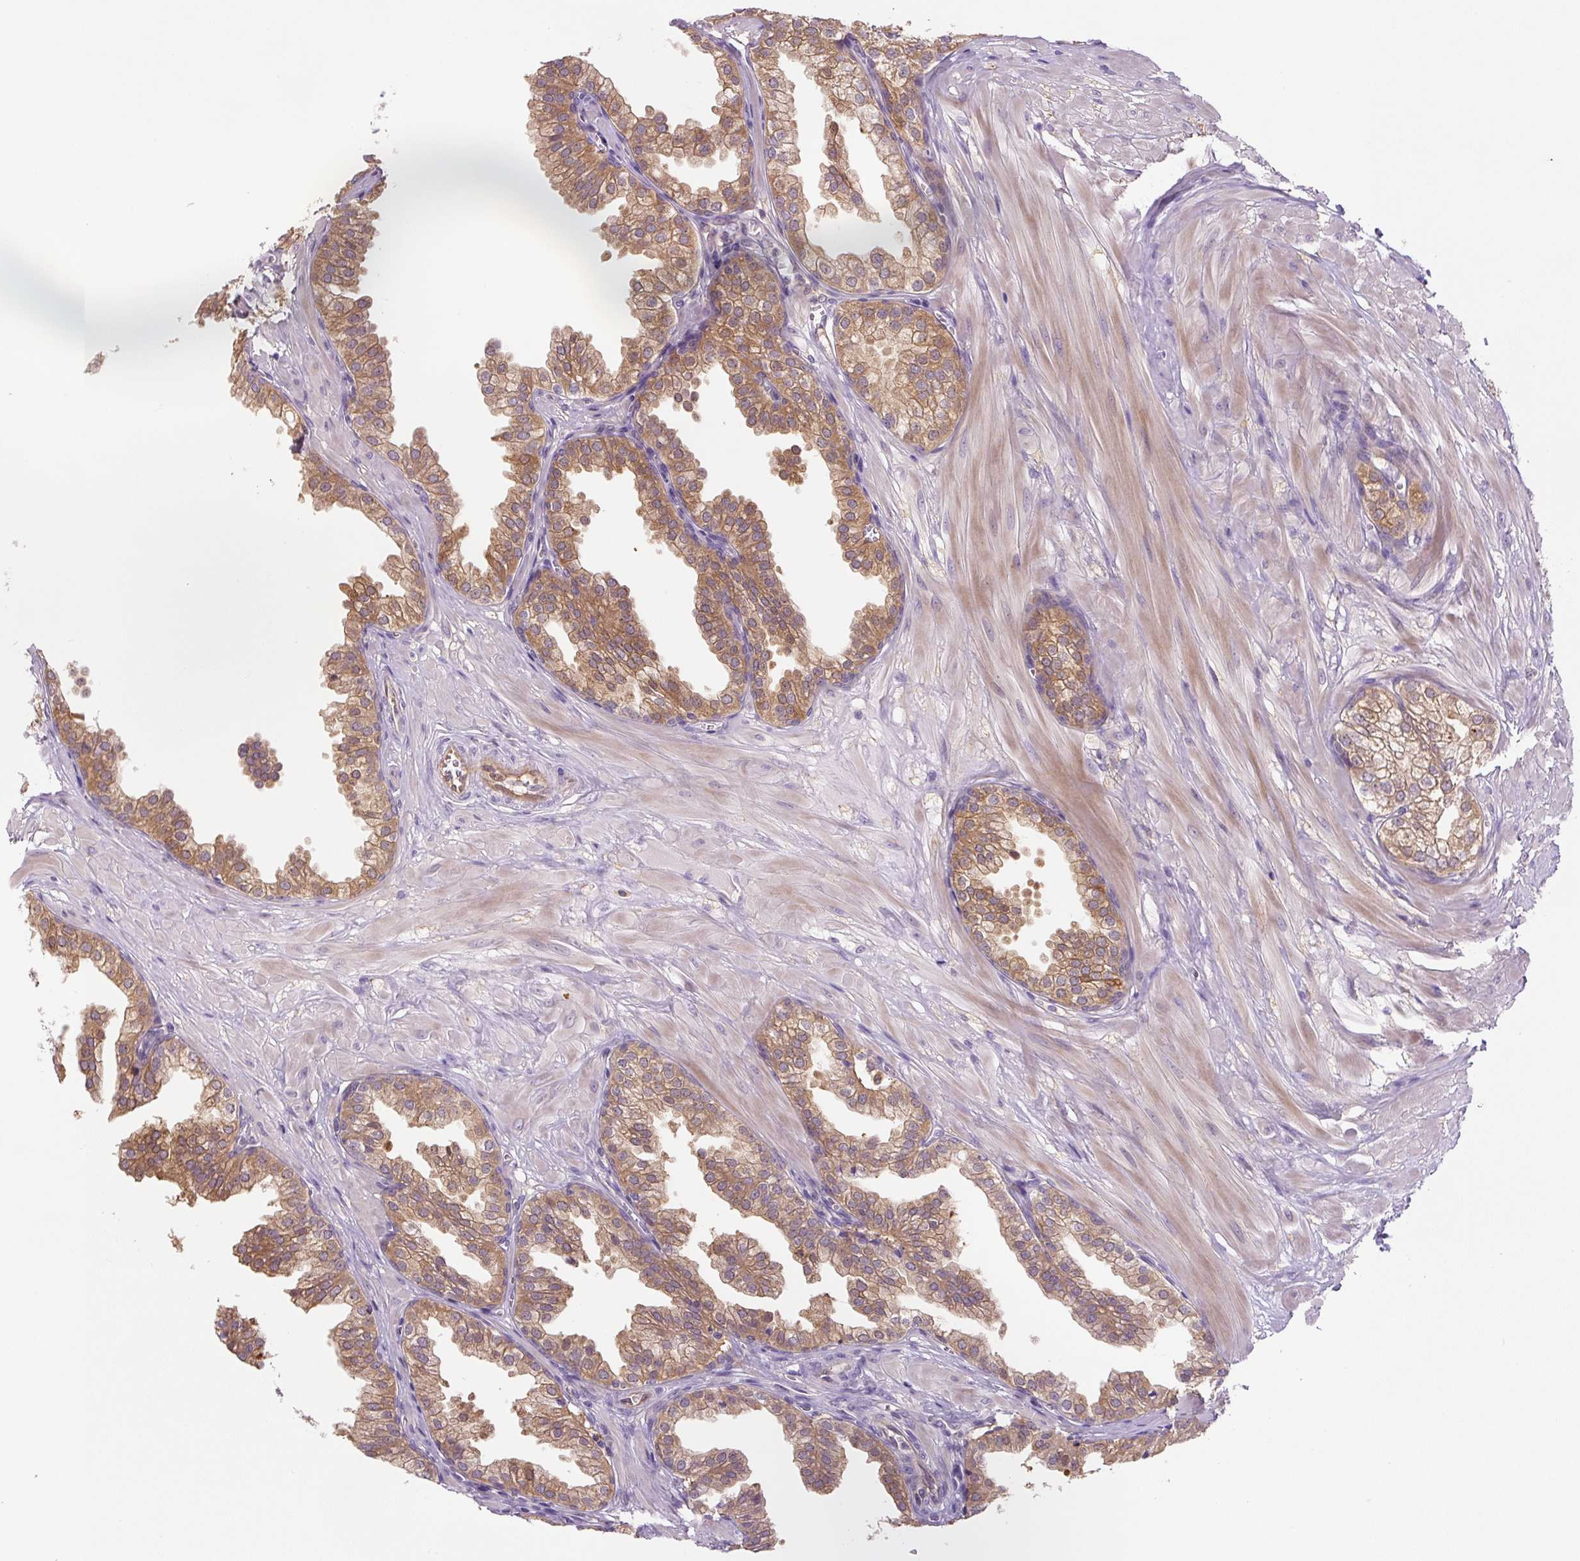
{"staining": {"intensity": "moderate", "quantity": ">75%", "location": "cytoplasmic/membranous"}, "tissue": "prostate", "cell_type": "Glandular cells", "image_type": "normal", "snomed": [{"axis": "morphology", "description": "Normal tissue, NOS"}, {"axis": "topography", "description": "Prostate"}, {"axis": "topography", "description": "Peripheral nerve tissue"}], "caption": "Protein expression analysis of unremarkable human prostate reveals moderate cytoplasmic/membranous staining in about >75% of glandular cells.", "gene": "SPSB2", "patient": {"sex": "male", "age": 55}}